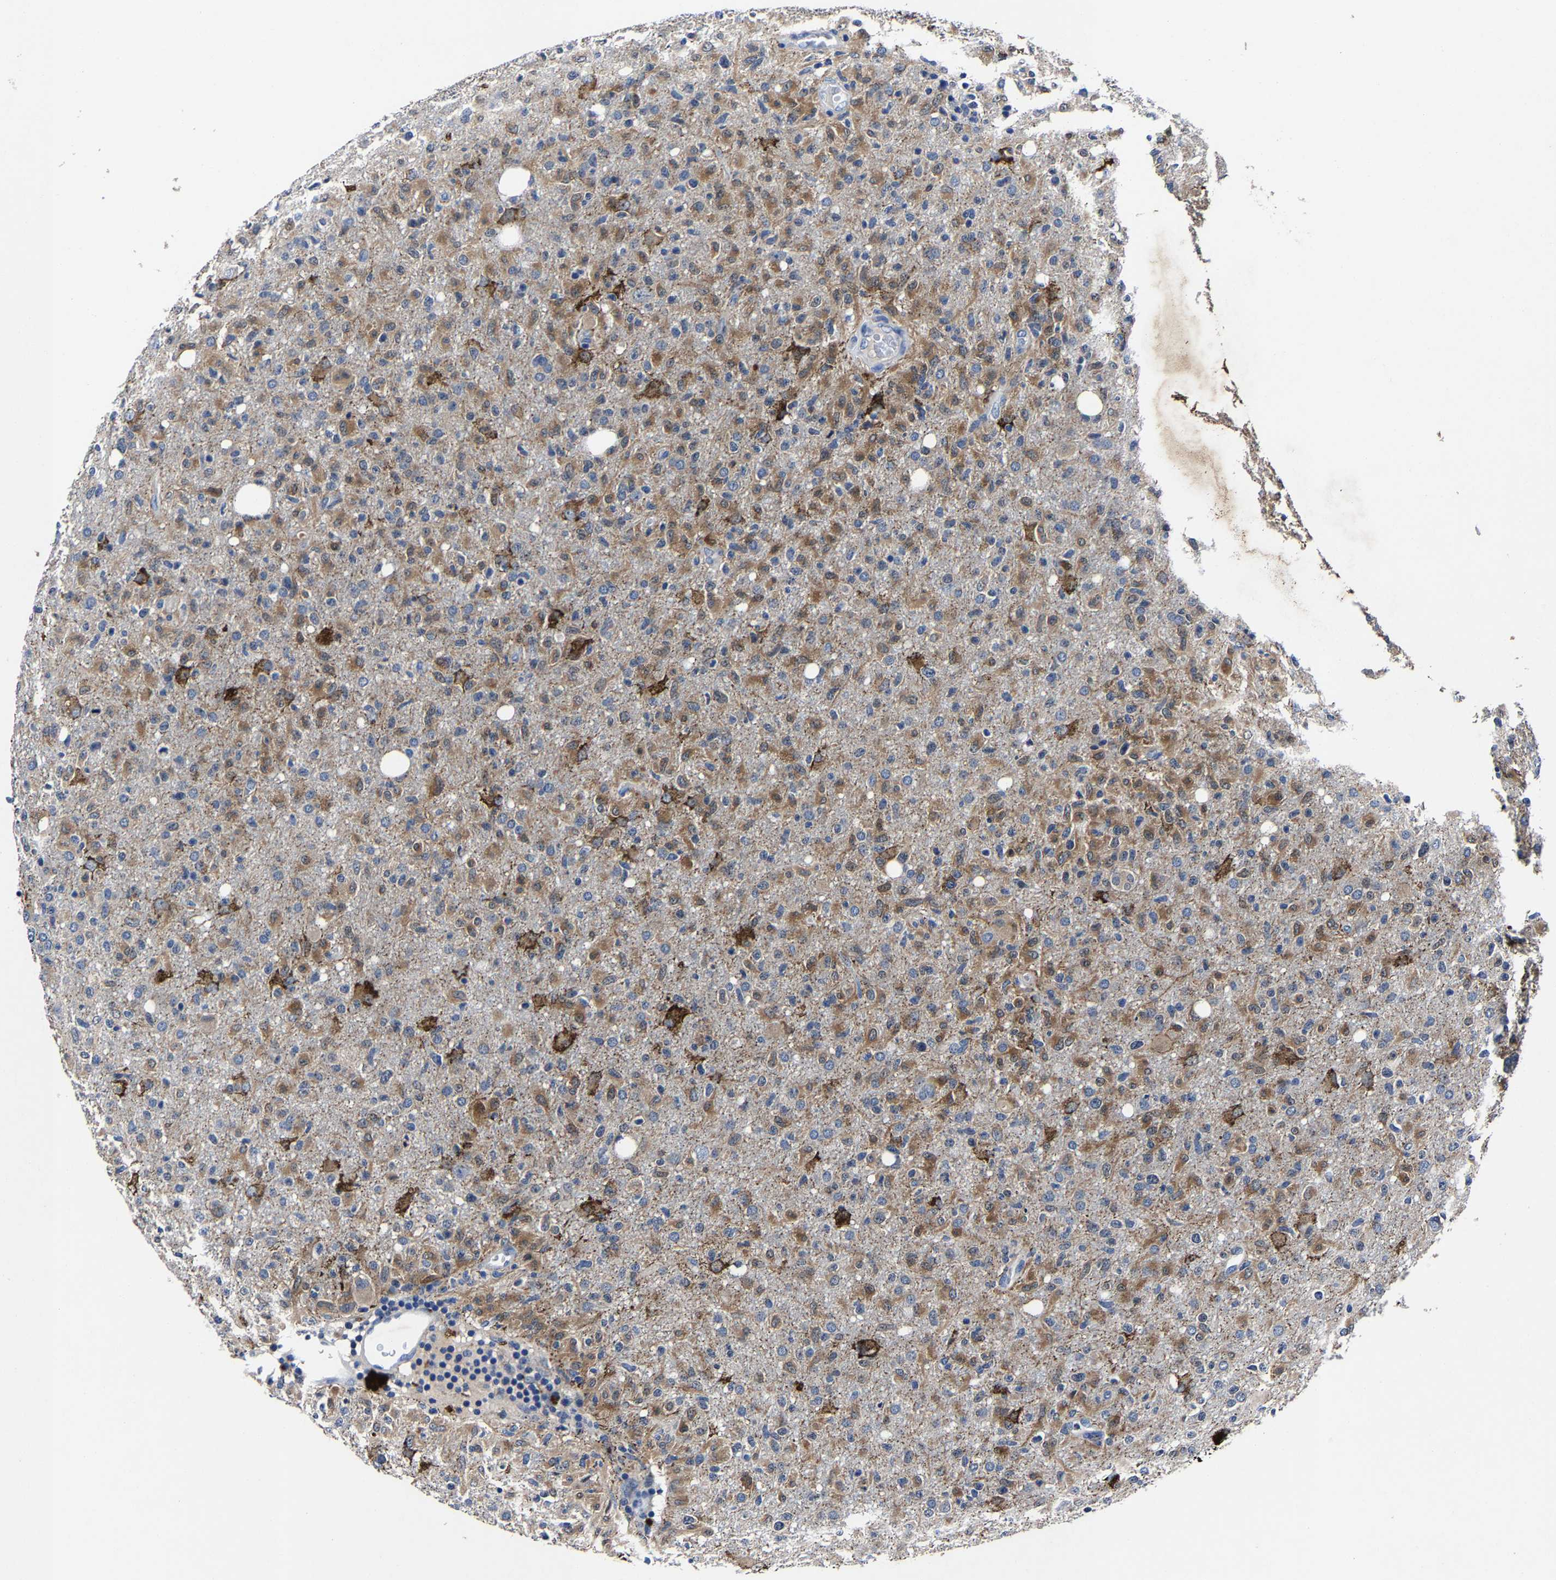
{"staining": {"intensity": "moderate", "quantity": ">75%", "location": "cytoplasmic/membranous"}, "tissue": "glioma", "cell_type": "Tumor cells", "image_type": "cancer", "snomed": [{"axis": "morphology", "description": "Glioma, malignant, High grade"}, {"axis": "topography", "description": "Brain"}], "caption": "Protein staining of high-grade glioma (malignant) tissue displays moderate cytoplasmic/membranous staining in approximately >75% of tumor cells.", "gene": "PSPH", "patient": {"sex": "female", "age": 57}}